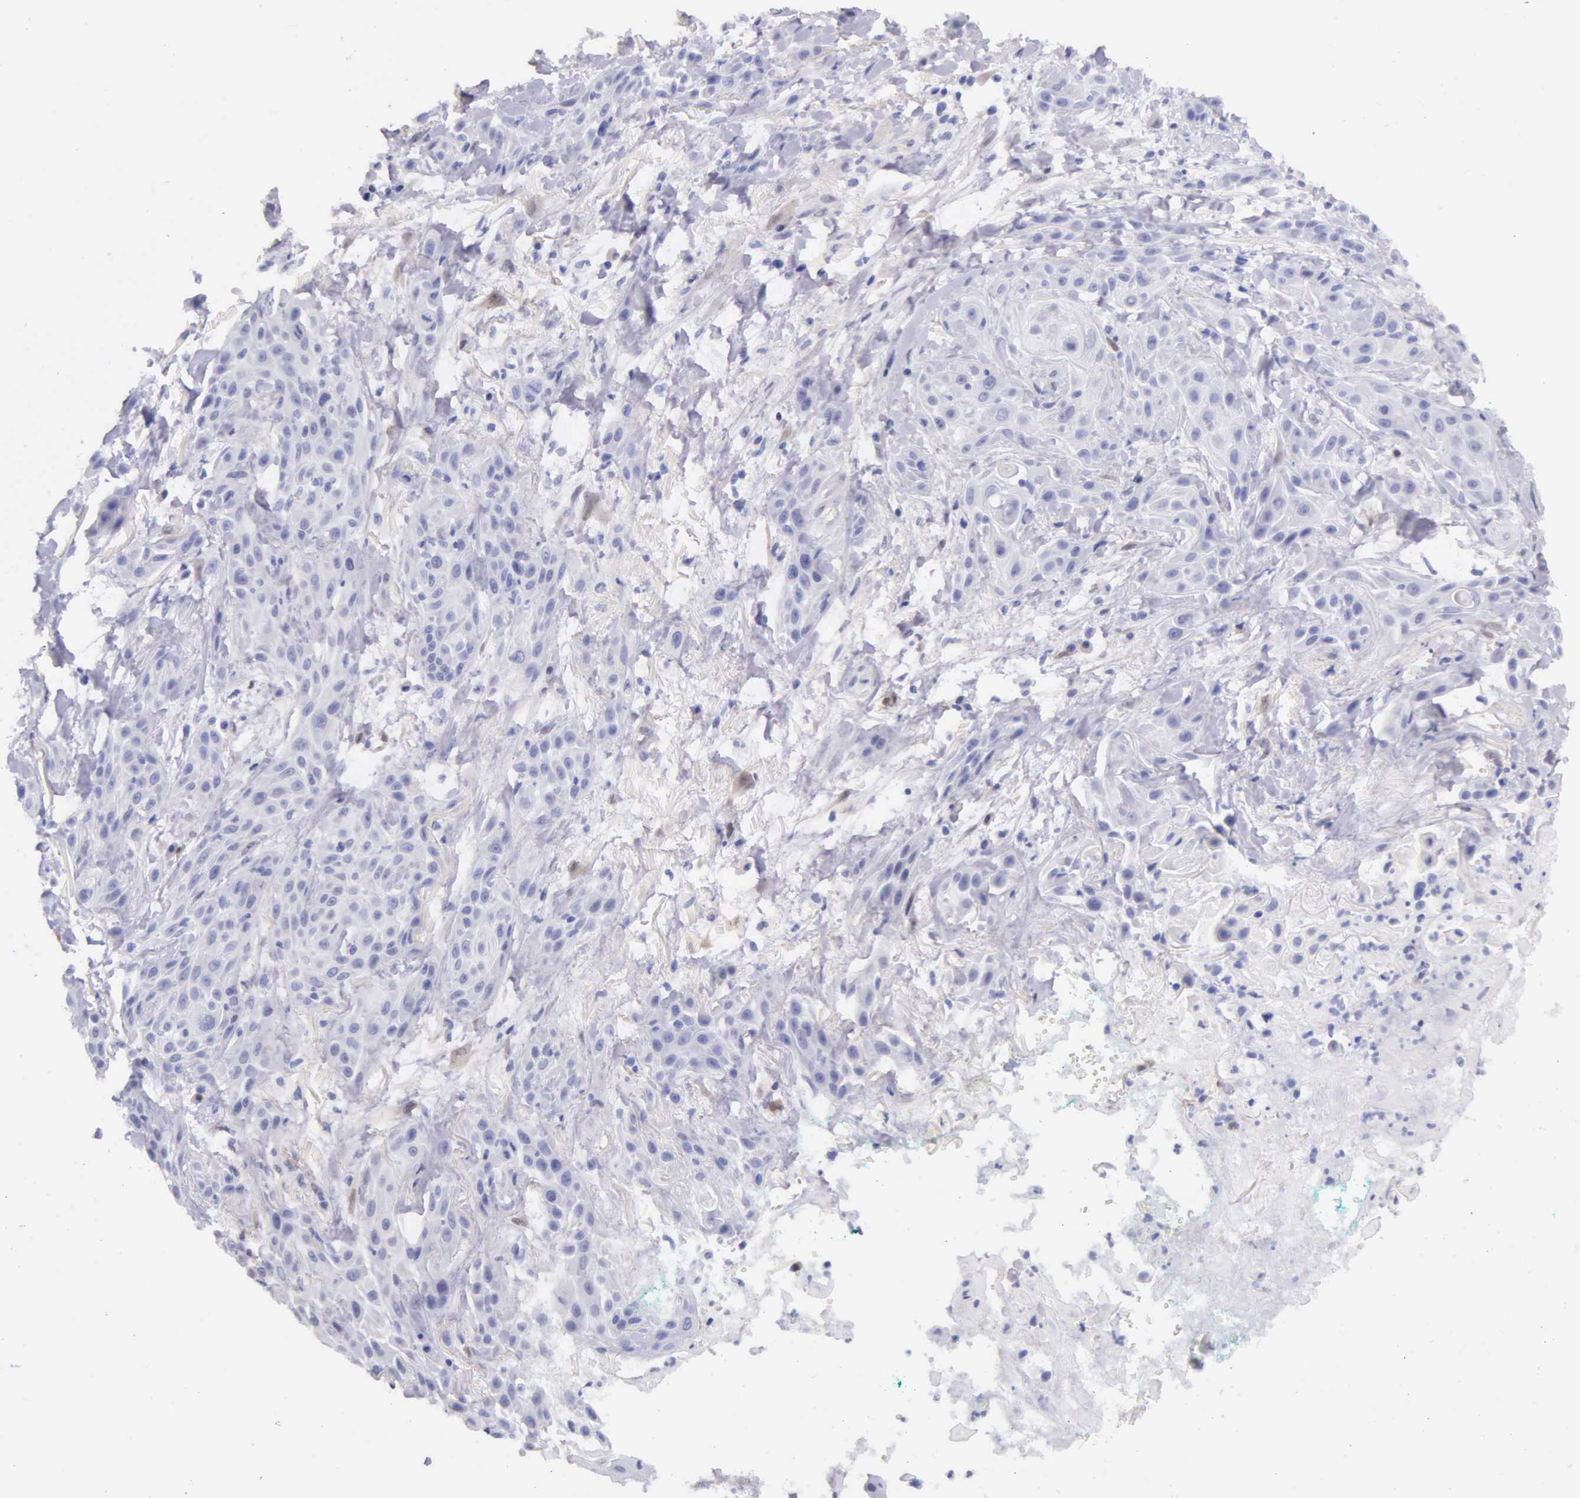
{"staining": {"intensity": "negative", "quantity": "none", "location": "none"}, "tissue": "skin cancer", "cell_type": "Tumor cells", "image_type": "cancer", "snomed": [{"axis": "morphology", "description": "Squamous cell carcinoma, NOS"}, {"axis": "topography", "description": "Skin"}, {"axis": "topography", "description": "Anal"}], "caption": "IHC micrograph of skin cancer stained for a protein (brown), which exhibits no expression in tumor cells.", "gene": "GSTT2", "patient": {"sex": "male", "age": 64}}